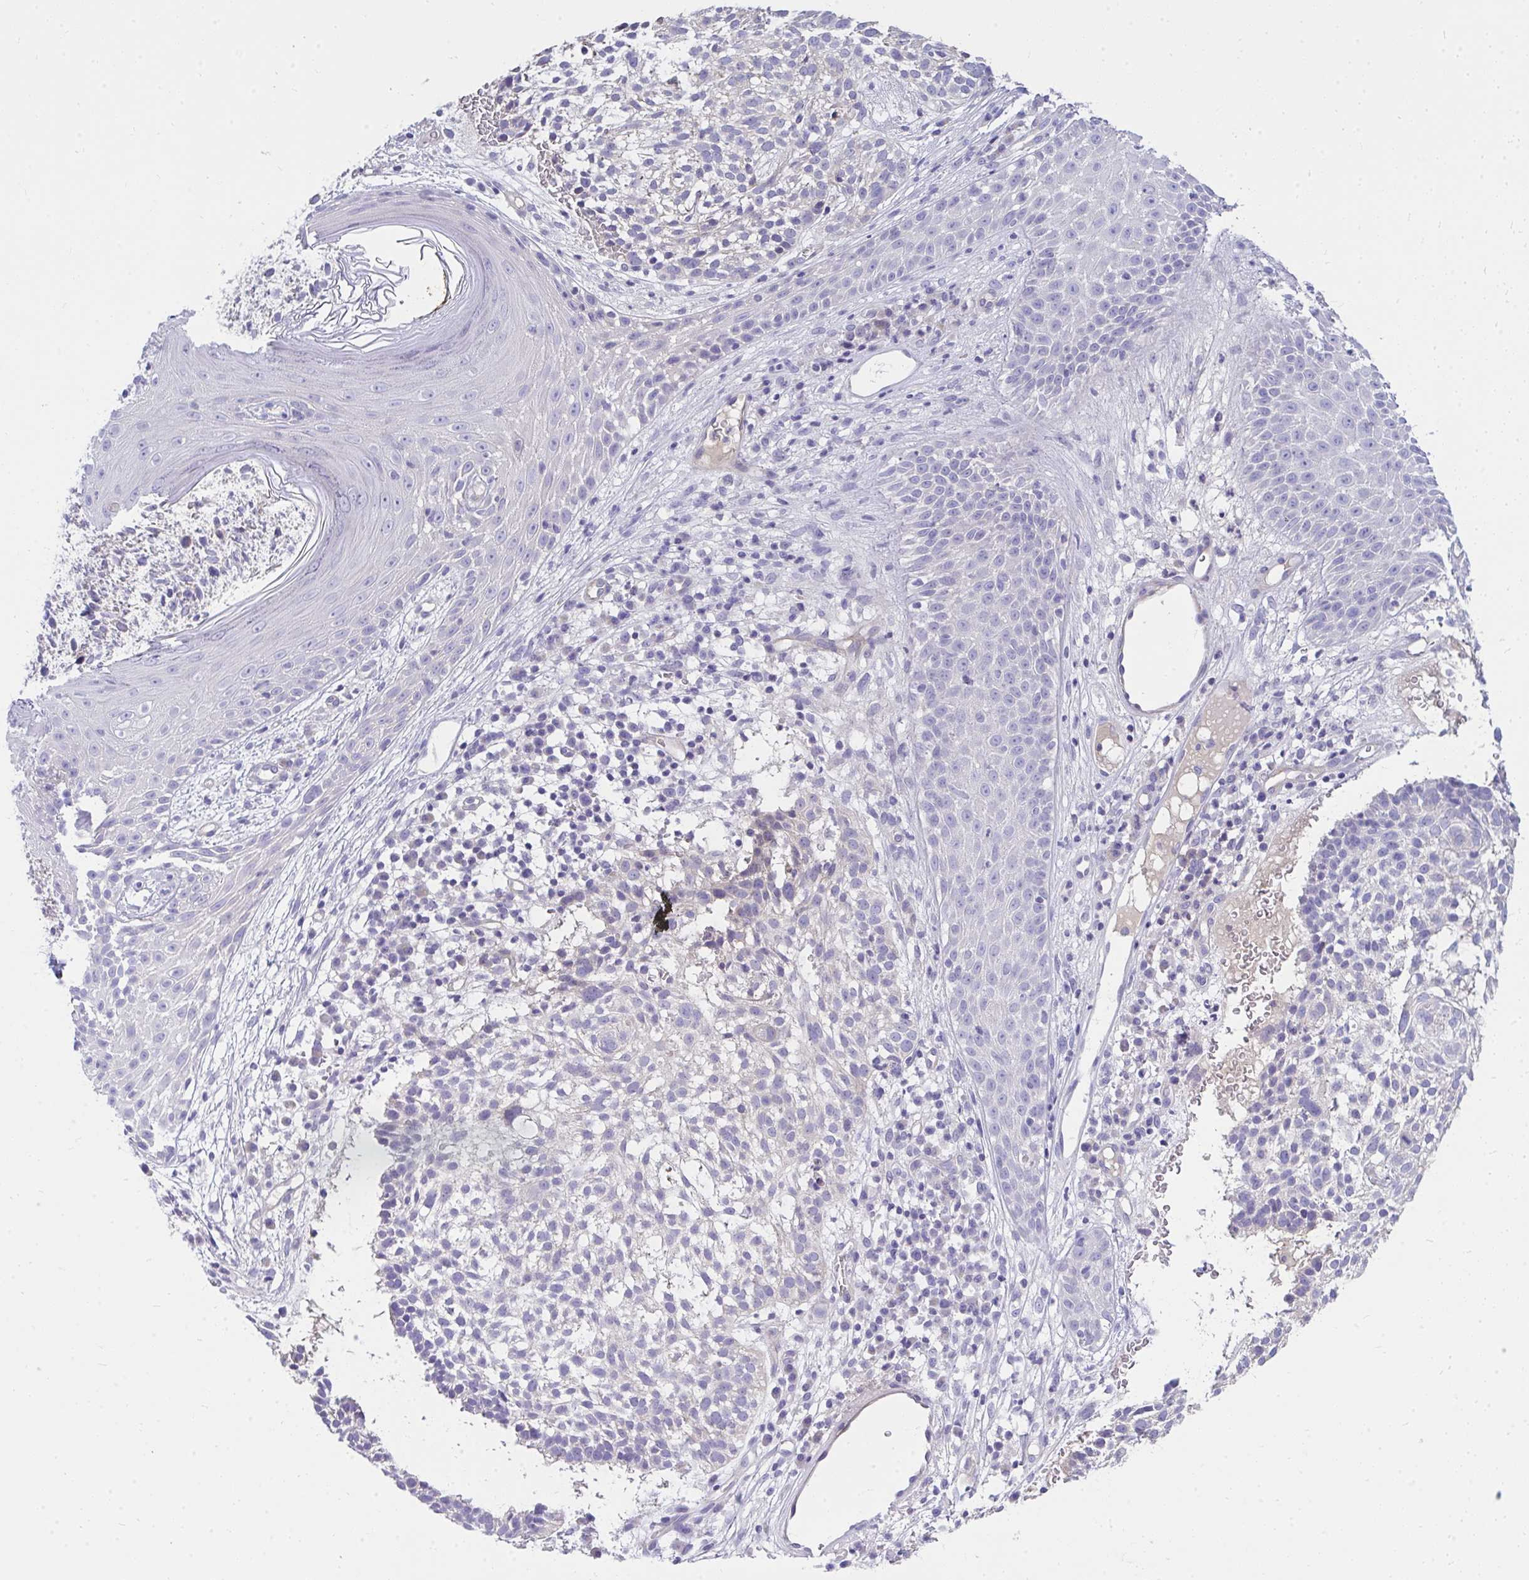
{"staining": {"intensity": "negative", "quantity": "none", "location": "none"}, "tissue": "skin cancer", "cell_type": "Tumor cells", "image_type": "cancer", "snomed": [{"axis": "morphology", "description": "Basal cell carcinoma"}, {"axis": "topography", "description": "Skin"}, {"axis": "topography", "description": "Skin of scalp"}], "caption": "This is an immunohistochemistry image of human basal cell carcinoma (skin). There is no staining in tumor cells.", "gene": "LRRC36", "patient": {"sex": "female", "age": 45}}